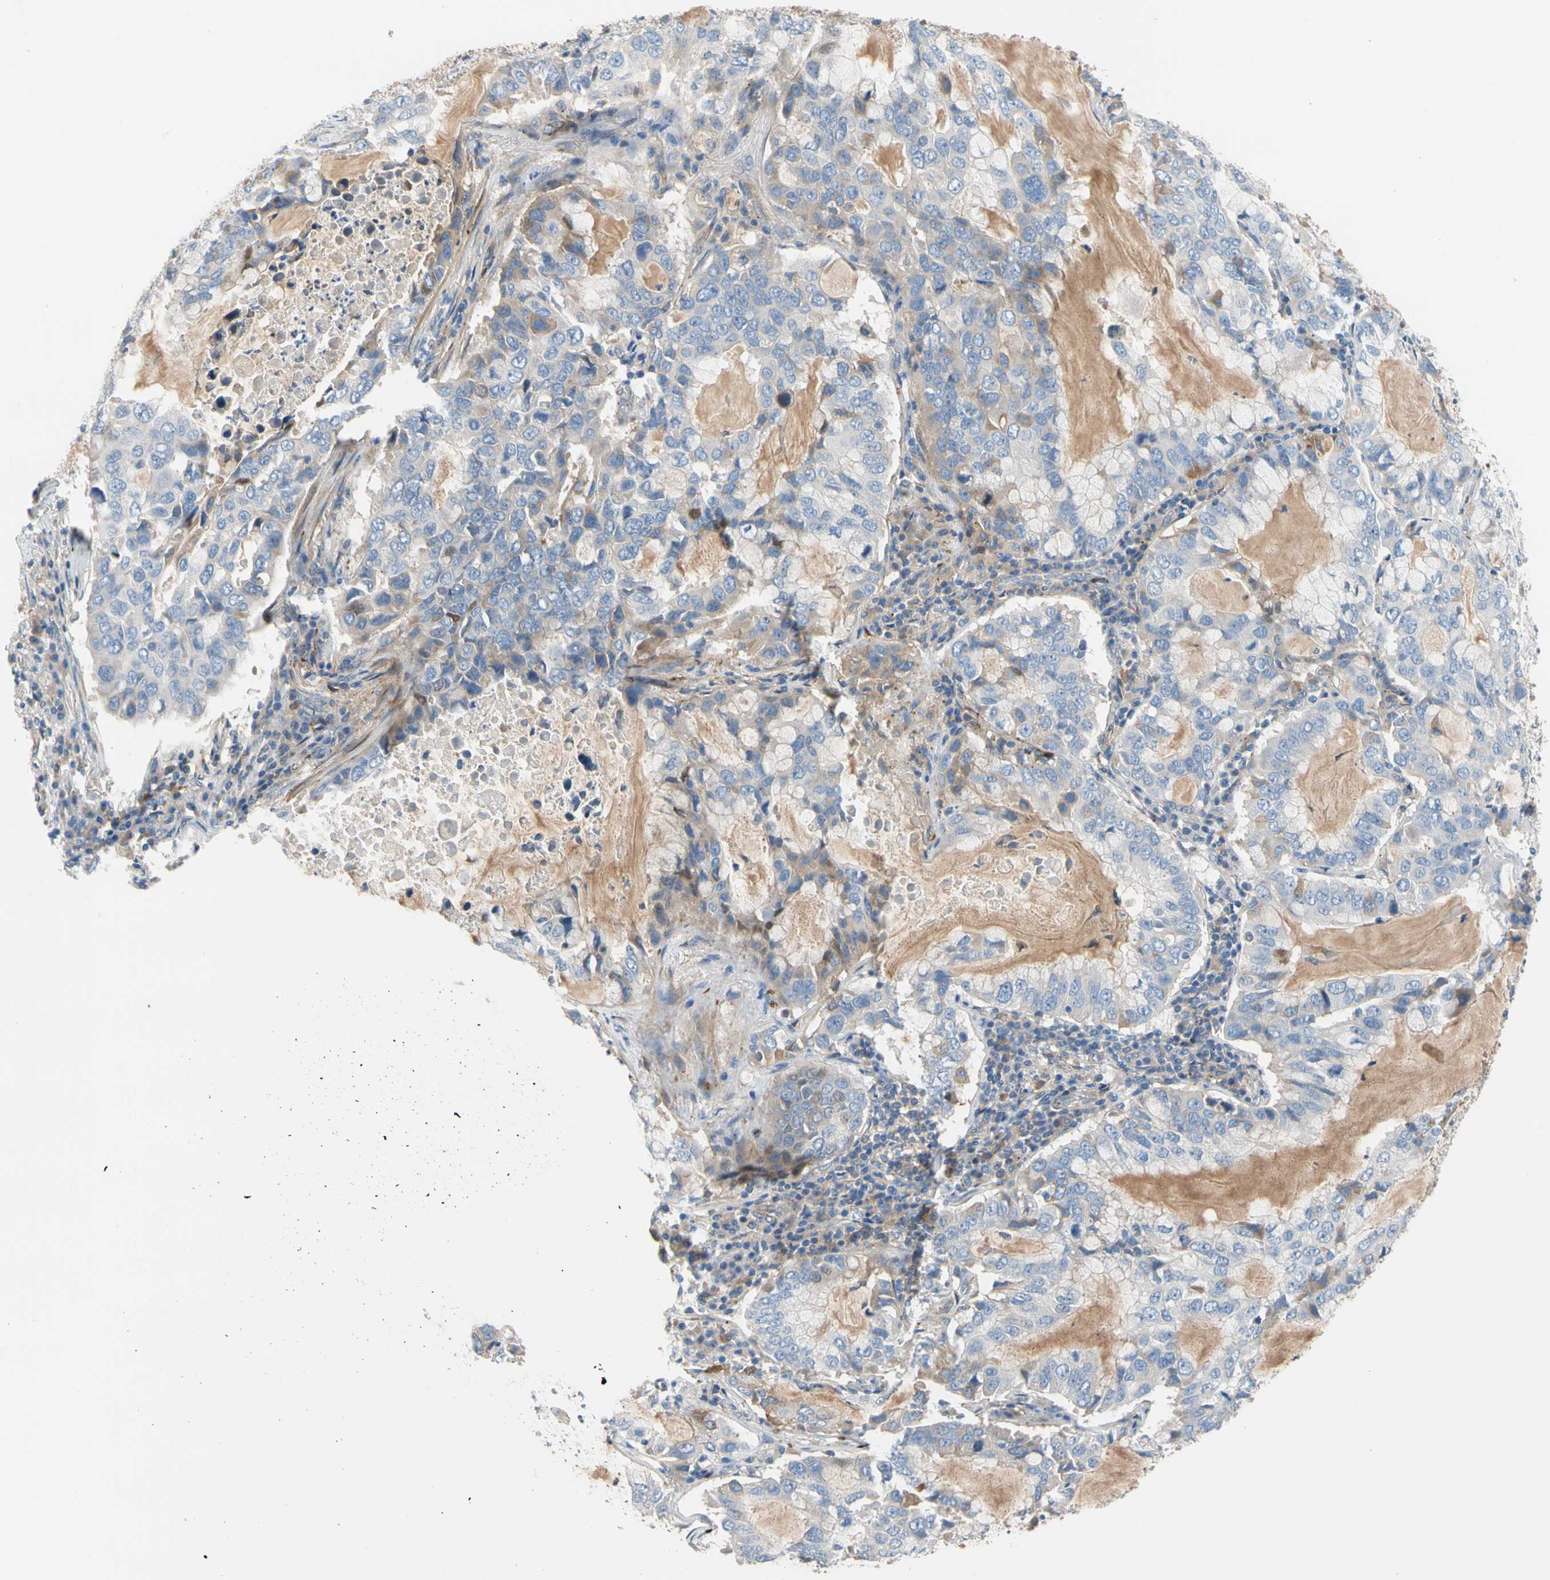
{"staining": {"intensity": "negative", "quantity": "none", "location": "none"}, "tissue": "lung cancer", "cell_type": "Tumor cells", "image_type": "cancer", "snomed": [{"axis": "morphology", "description": "Adenocarcinoma, NOS"}, {"axis": "topography", "description": "Lung"}], "caption": "Tumor cells show no significant protein positivity in lung cancer (adenocarcinoma). (DAB immunohistochemistry (IHC), high magnification).", "gene": "ENTREP3", "patient": {"sex": "male", "age": 64}}